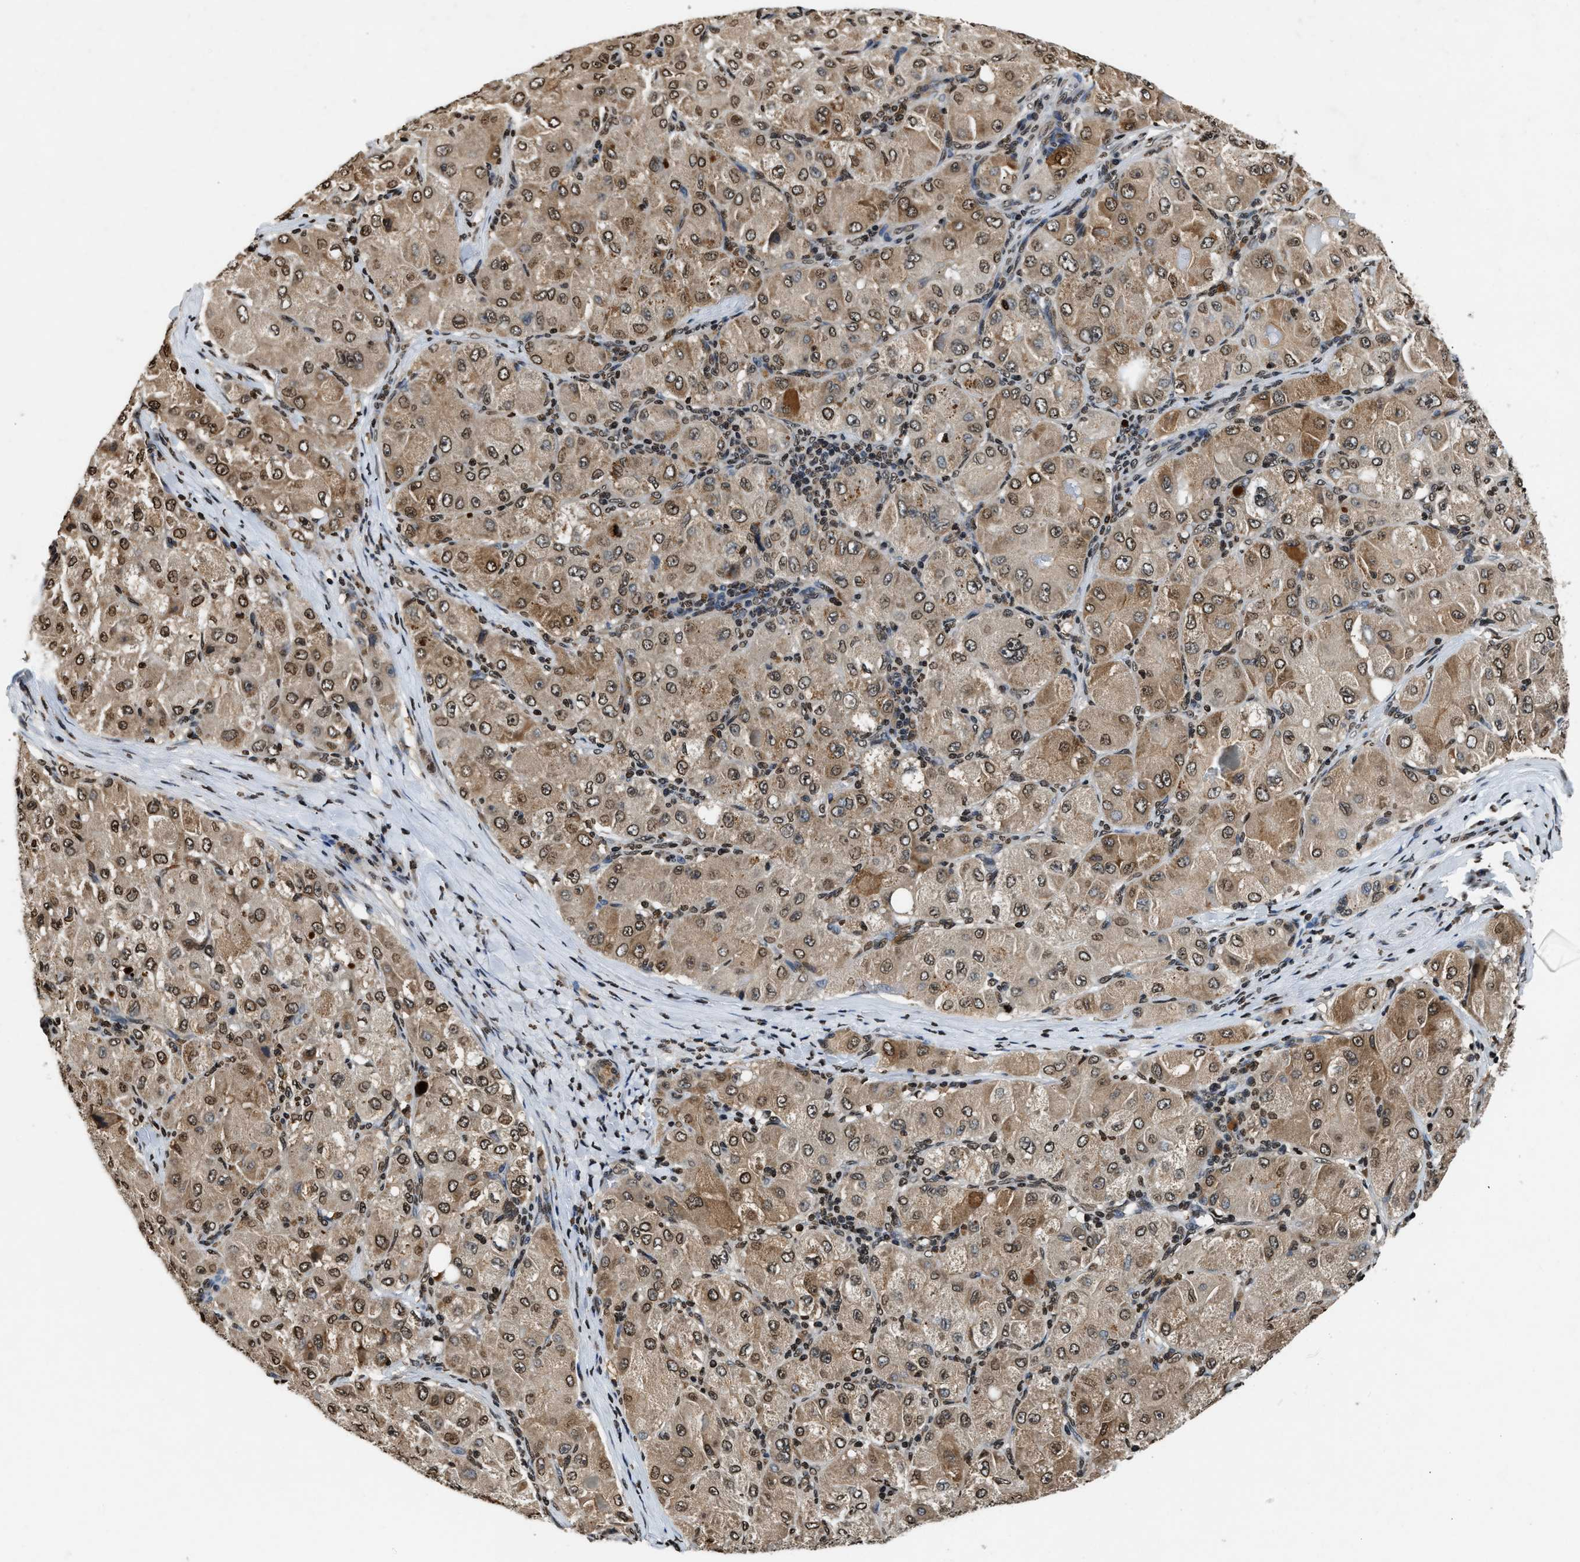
{"staining": {"intensity": "moderate", "quantity": ">75%", "location": "cytoplasmic/membranous,nuclear"}, "tissue": "liver cancer", "cell_type": "Tumor cells", "image_type": "cancer", "snomed": [{"axis": "morphology", "description": "Carcinoma, Hepatocellular, NOS"}, {"axis": "topography", "description": "Liver"}], "caption": "A histopathology image showing moderate cytoplasmic/membranous and nuclear staining in approximately >75% of tumor cells in liver cancer, as visualized by brown immunohistochemical staining.", "gene": "DNASE1L3", "patient": {"sex": "male", "age": 80}}